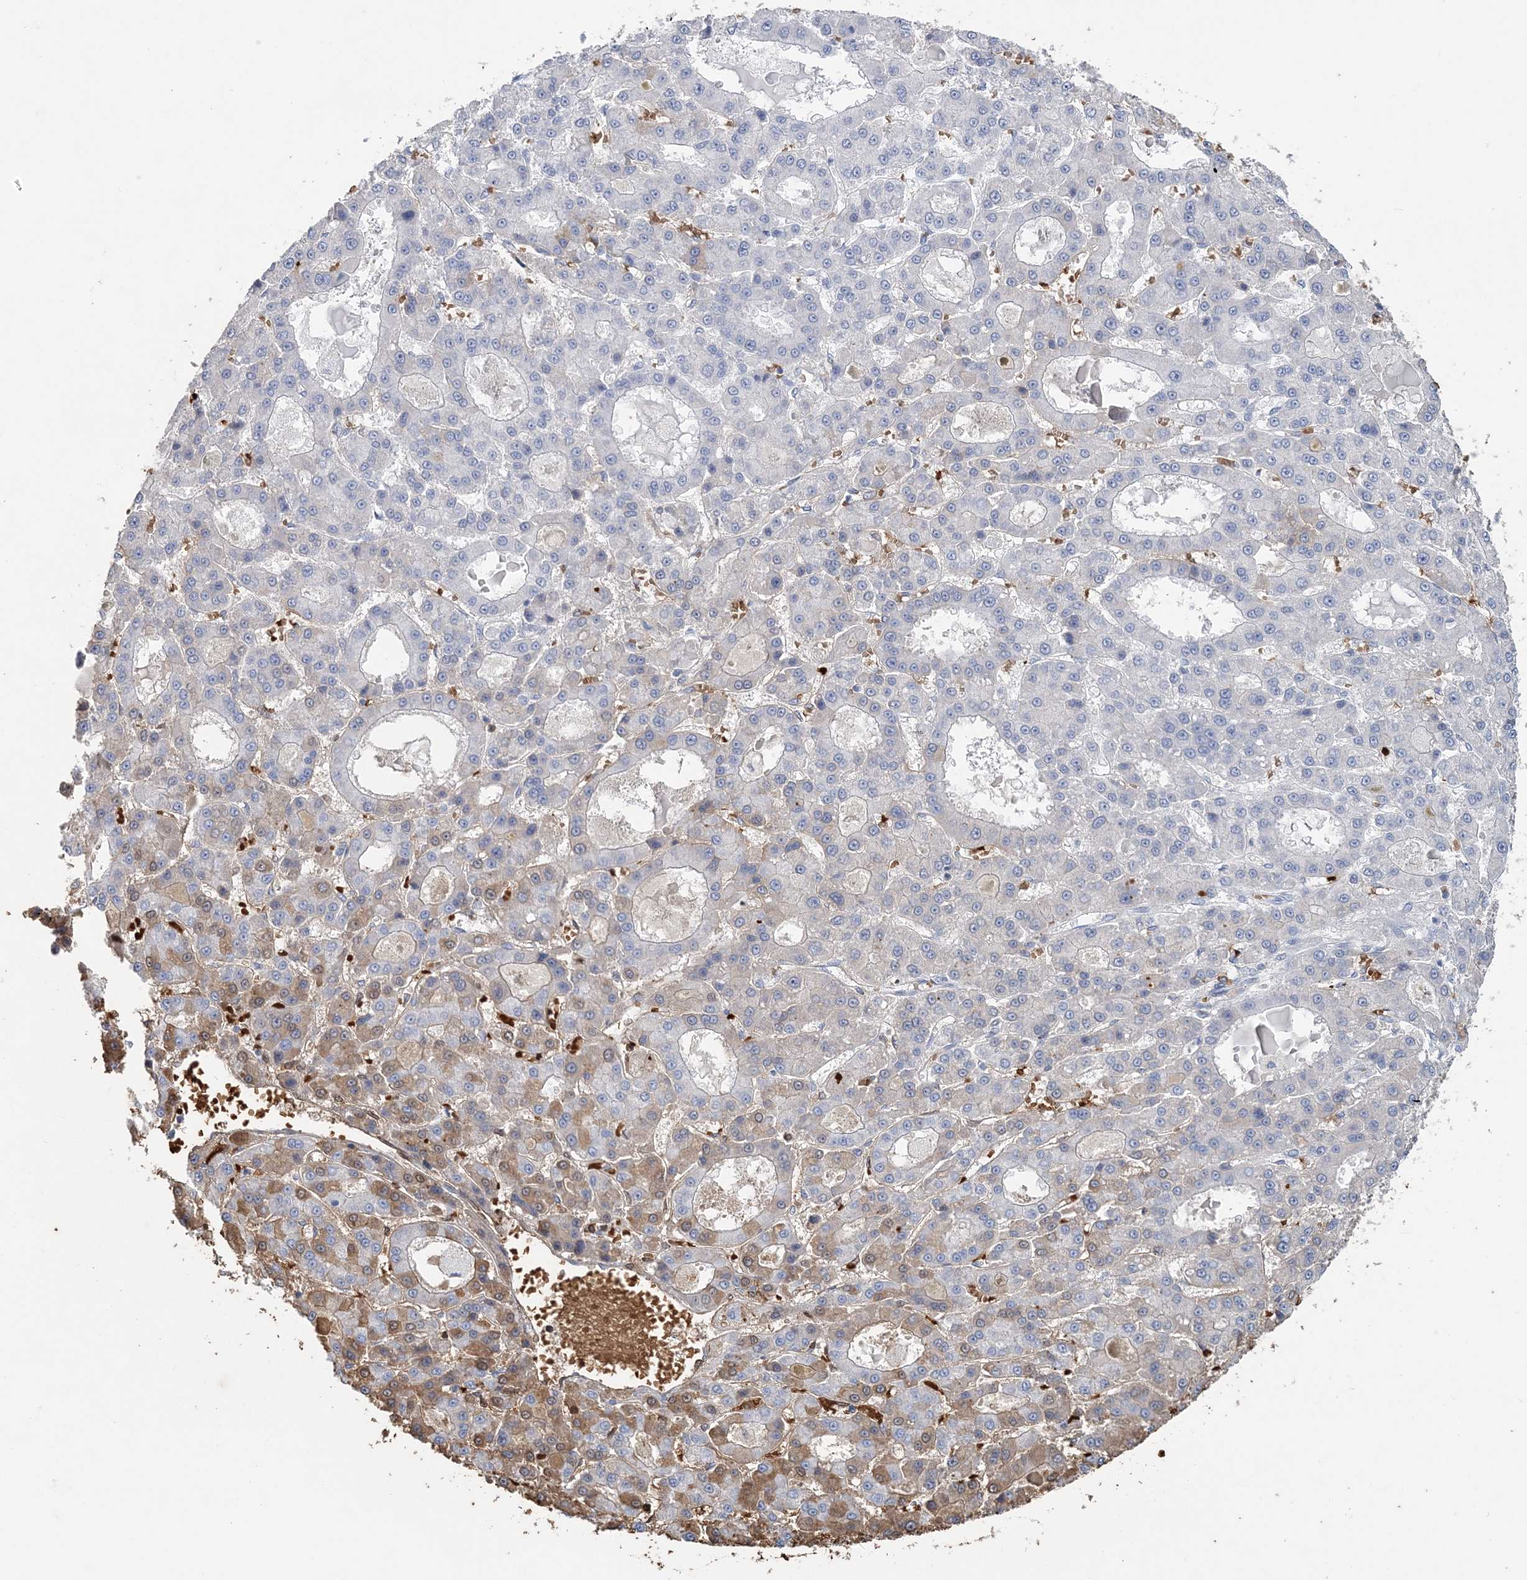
{"staining": {"intensity": "weak", "quantity": "<25%", "location": "cytoplasmic/membranous"}, "tissue": "liver cancer", "cell_type": "Tumor cells", "image_type": "cancer", "snomed": [{"axis": "morphology", "description": "Carcinoma, Hepatocellular, NOS"}, {"axis": "topography", "description": "Liver"}], "caption": "Histopathology image shows no protein expression in tumor cells of liver cancer tissue.", "gene": "HBD", "patient": {"sex": "male", "age": 70}}